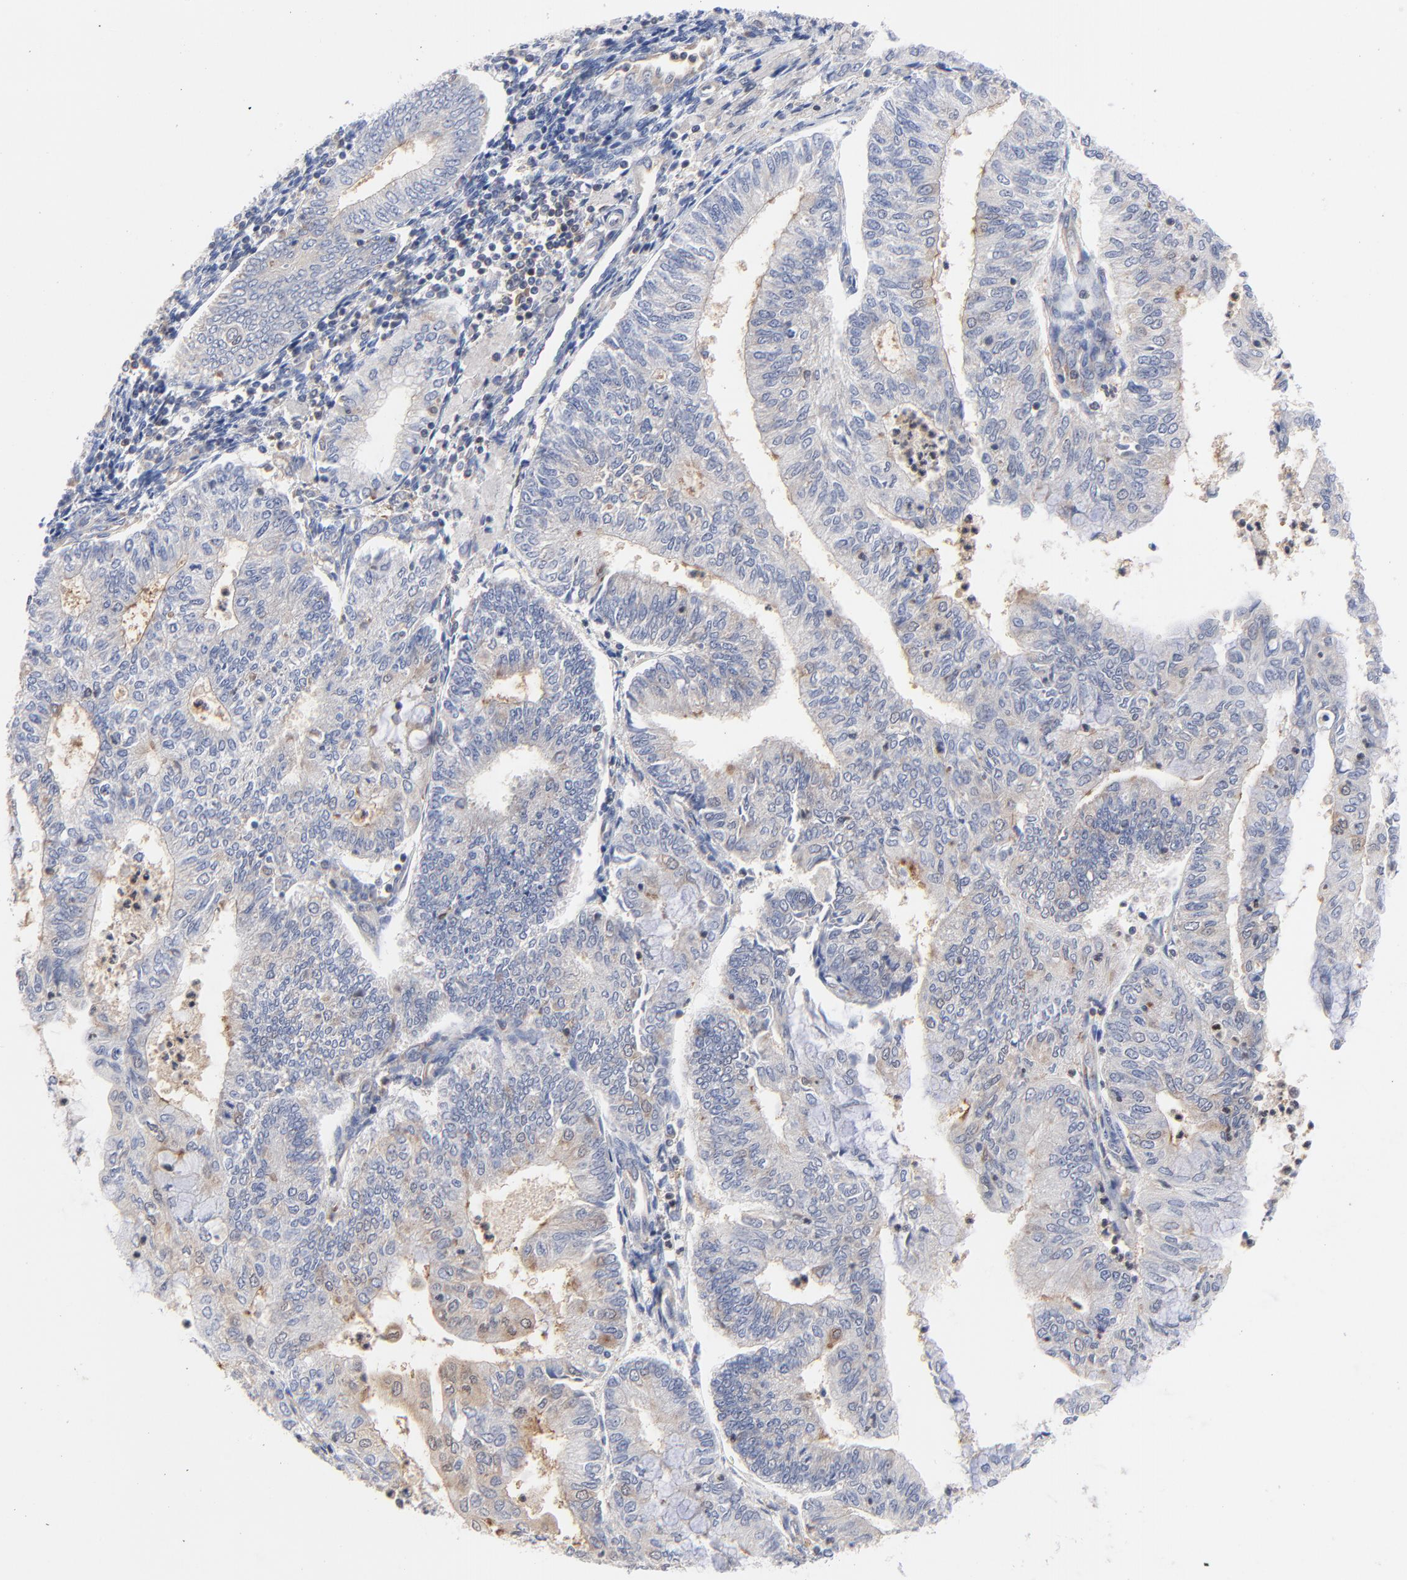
{"staining": {"intensity": "weak", "quantity": "<25%", "location": "cytoplasmic/membranous"}, "tissue": "endometrial cancer", "cell_type": "Tumor cells", "image_type": "cancer", "snomed": [{"axis": "morphology", "description": "Adenocarcinoma, NOS"}, {"axis": "topography", "description": "Endometrium"}], "caption": "Immunohistochemistry photomicrograph of adenocarcinoma (endometrial) stained for a protein (brown), which exhibits no positivity in tumor cells. (DAB (3,3'-diaminobenzidine) immunohistochemistry (IHC), high magnification).", "gene": "CAB39L", "patient": {"sex": "female", "age": 59}}